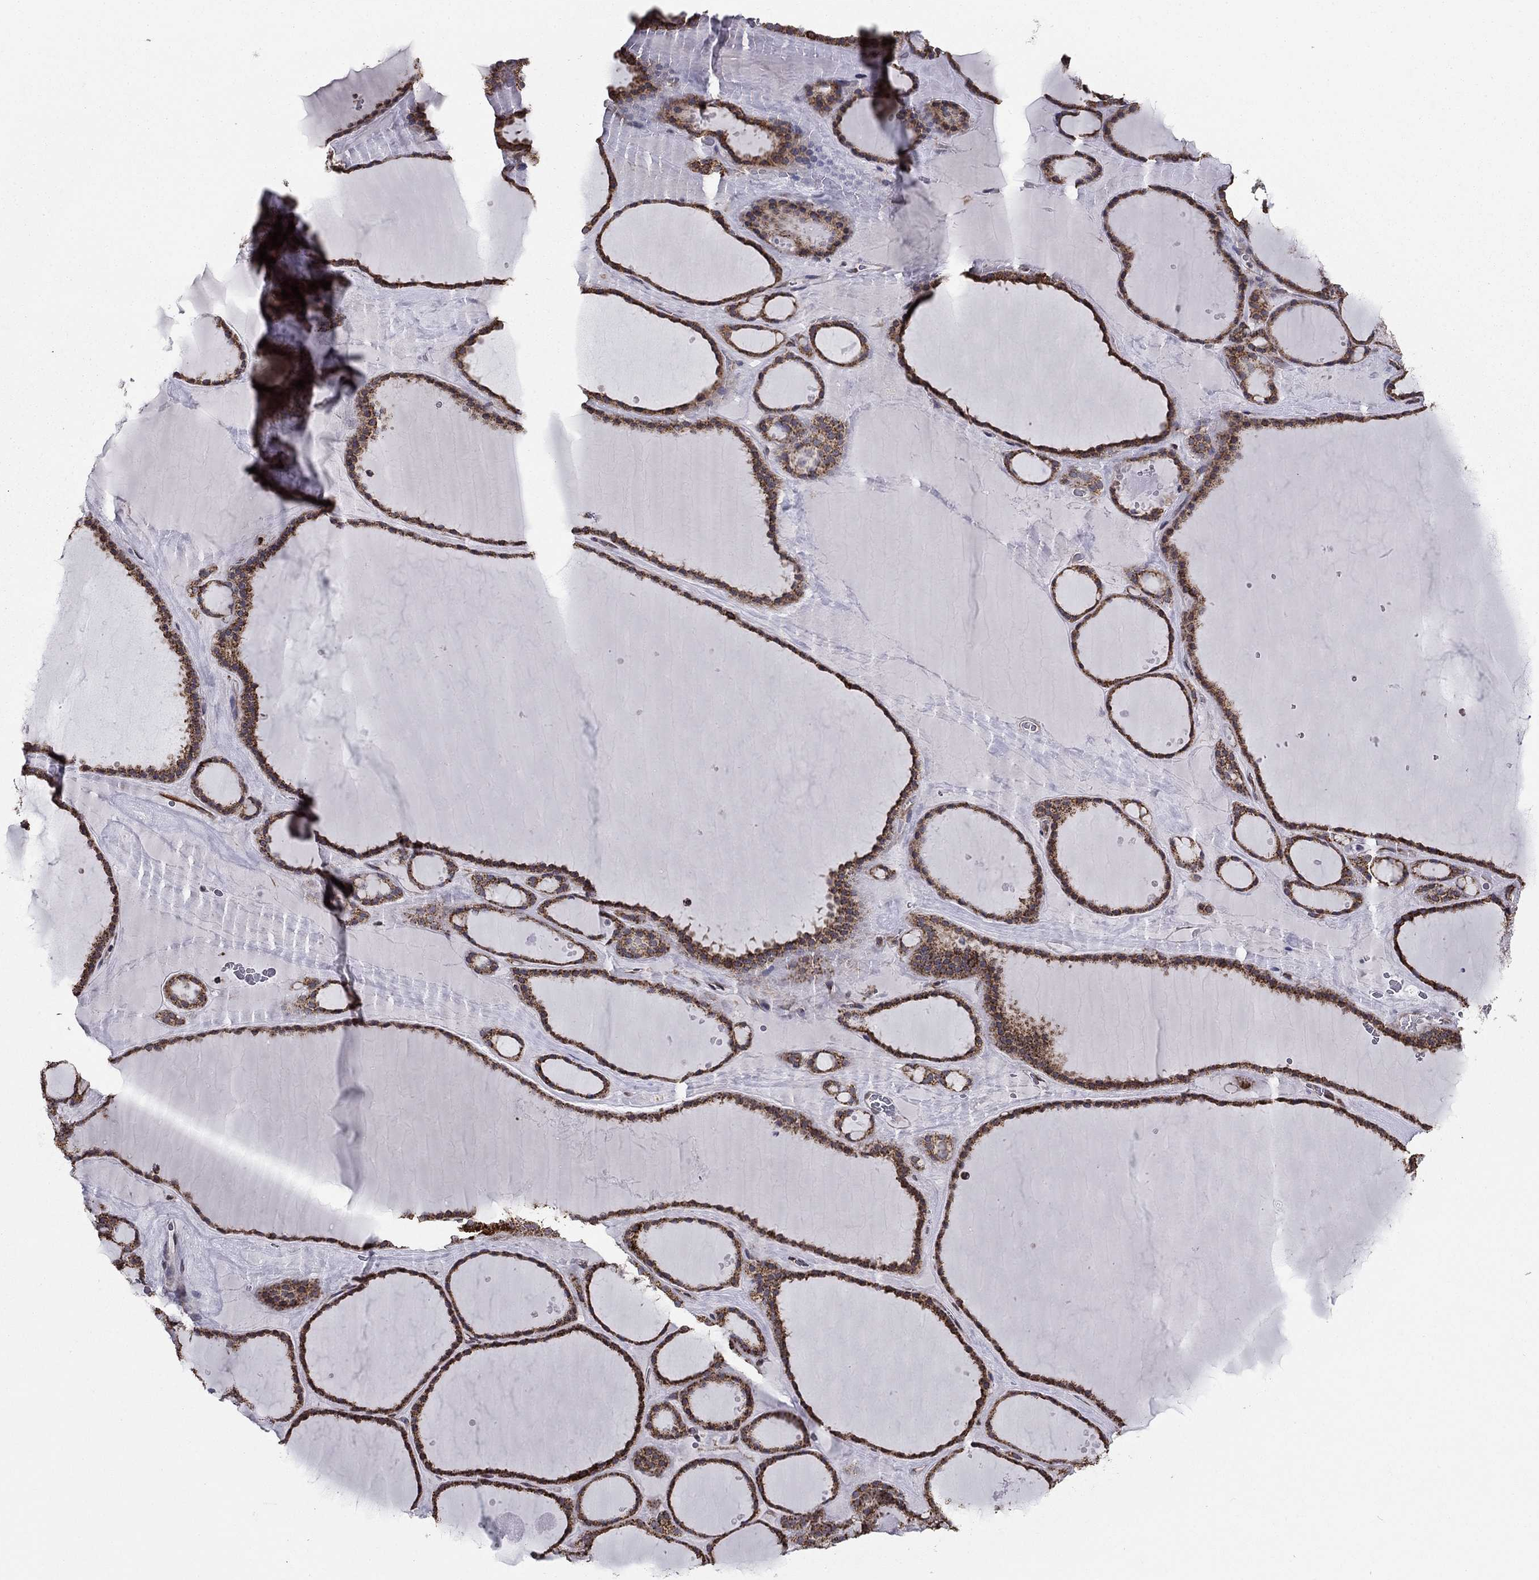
{"staining": {"intensity": "moderate", "quantity": ">75%", "location": "cytoplasmic/membranous"}, "tissue": "thyroid gland", "cell_type": "Glandular cells", "image_type": "normal", "snomed": [{"axis": "morphology", "description": "Normal tissue, NOS"}, {"axis": "topography", "description": "Thyroid gland"}], "caption": "Thyroid gland stained with DAB IHC shows medium levels of moderate cytoplasmic/membranous staining in approximately >75% of glandular cells.", "gene": "NKIRAS1", "patient": {"sex": "male", "age": 63}}